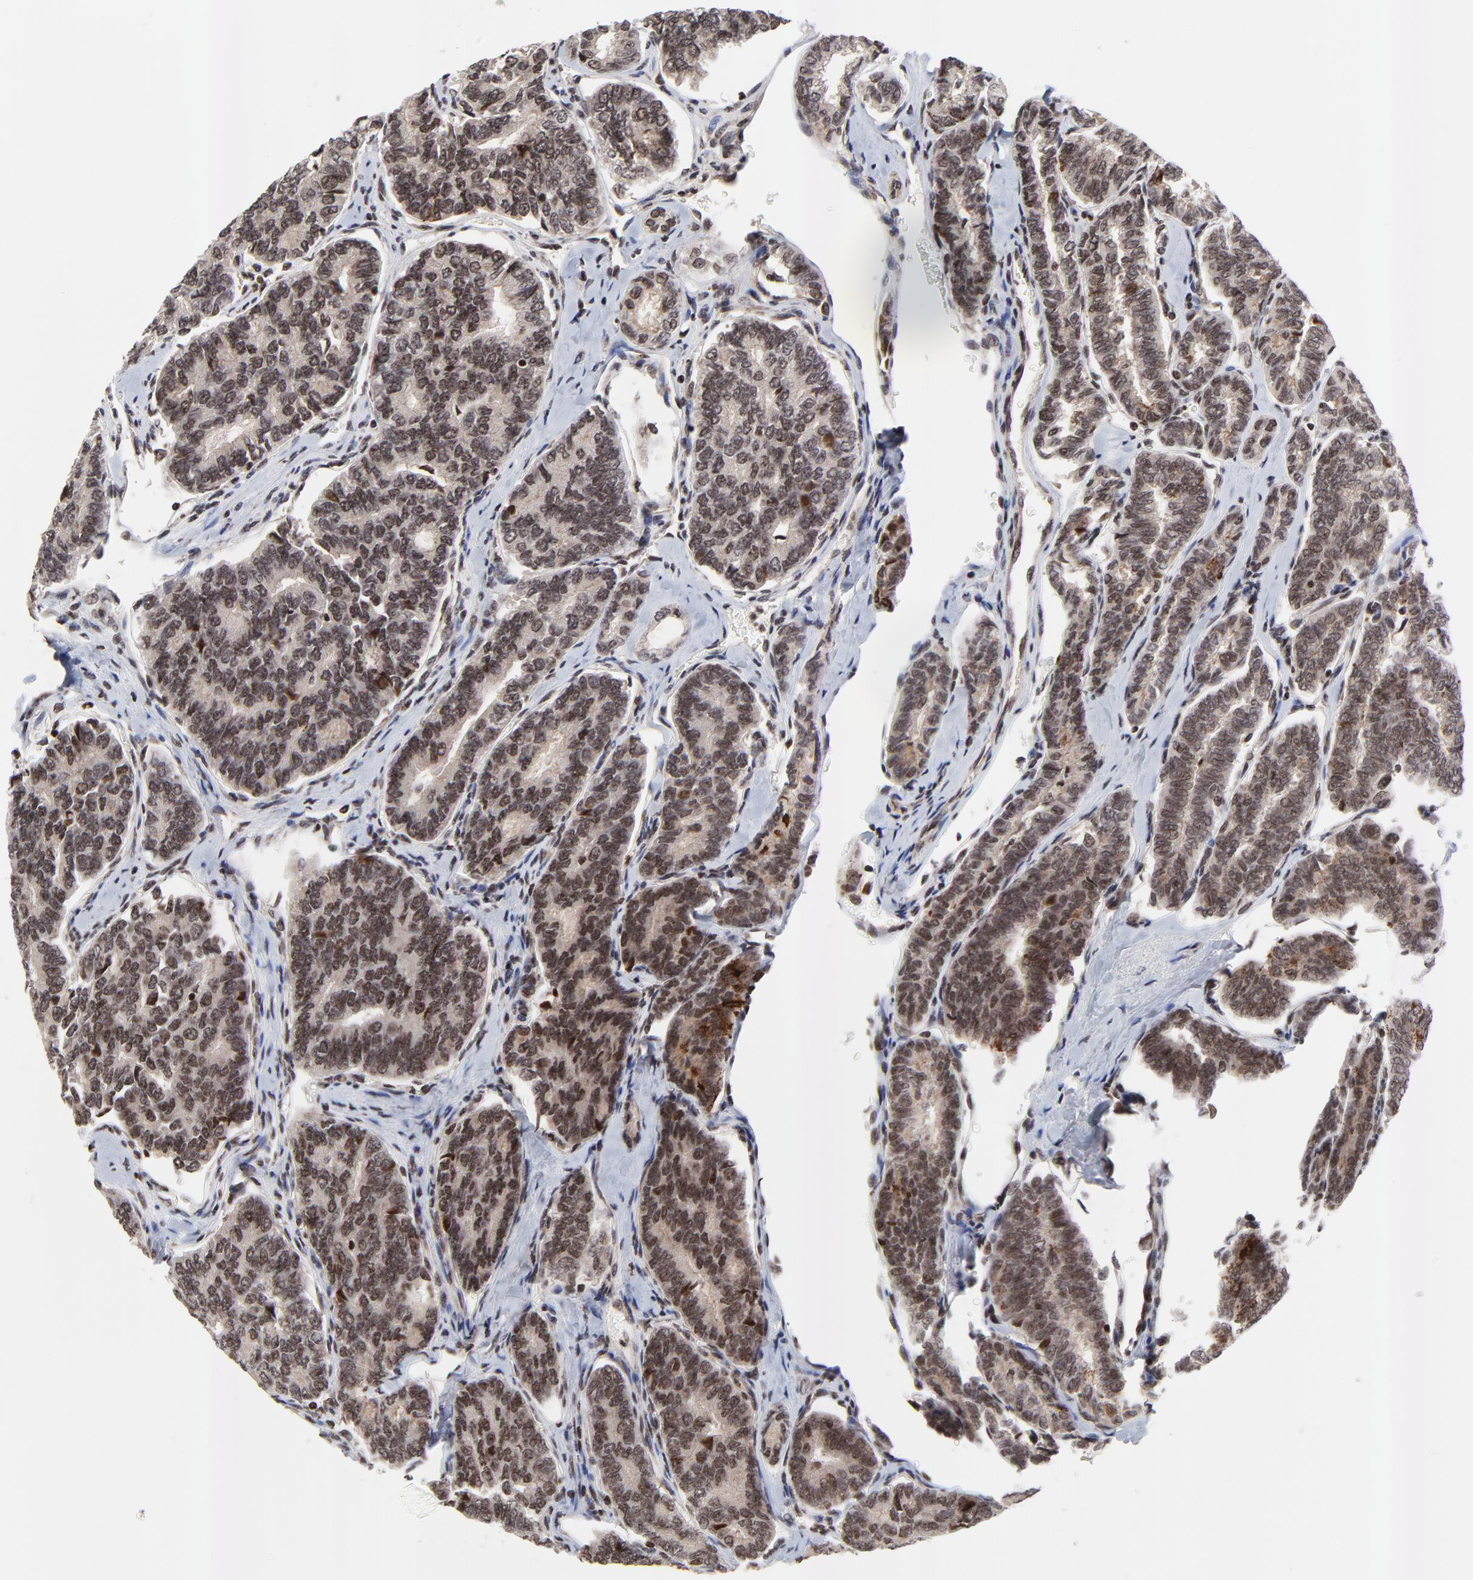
{"staining": {"intensity": "strong", "quantity": ">75%", "location": "nuclear"}, "tissue": "thyroid cancer", "cell_type": "Tumor cells", "image_type": "cancer", "snomed": [{"axis": "morphology", "description": "Papillary adenocarcinoma, NOS"}, {"axis": "topography", "description": "Thyroid gland"}], "caption": "Thyroid cancer stained for a protein shows strong nuclear positivity in tumor cells. (Stains: DAB (3,3'-diaminobenzidine) in brown, nuclei in blue, Microscopy: brightfield microscopy at high magnification).", "gene": "ZNF777", "patient": {"sex": "female", "age": 35}}